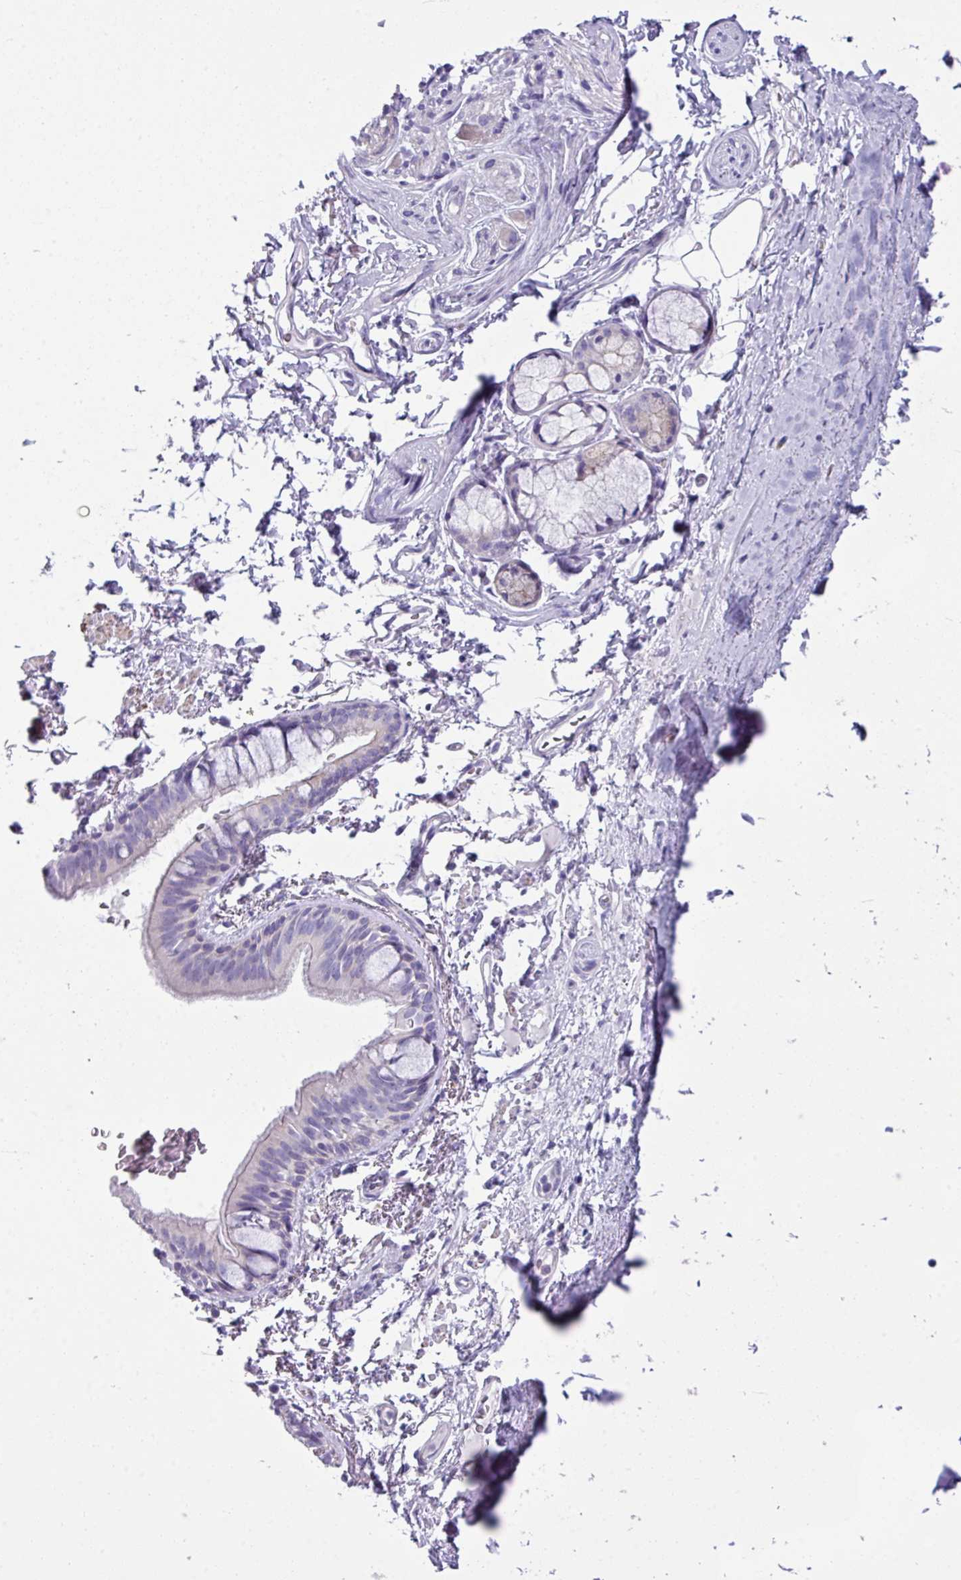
{"staining": {"intensity": "negative", "quantity": "none", "location": "none"}, "tissue": "bronchus", "cell_type": "Respiratory epithelial cells", "image_type": "normal", "snomed": [{"axis": "morphology", "description": "Normal tissue, NOS"}, {"axis": "topography", "description": "Bronchus"}], "caption": "Histopathology image shows no protein expression in respiratory epithelial cells of unremarkable bronchus. Nuclei are stained in blue.", "gene": "ABCC5", "patient": {"sex": "male", "age": 70}}